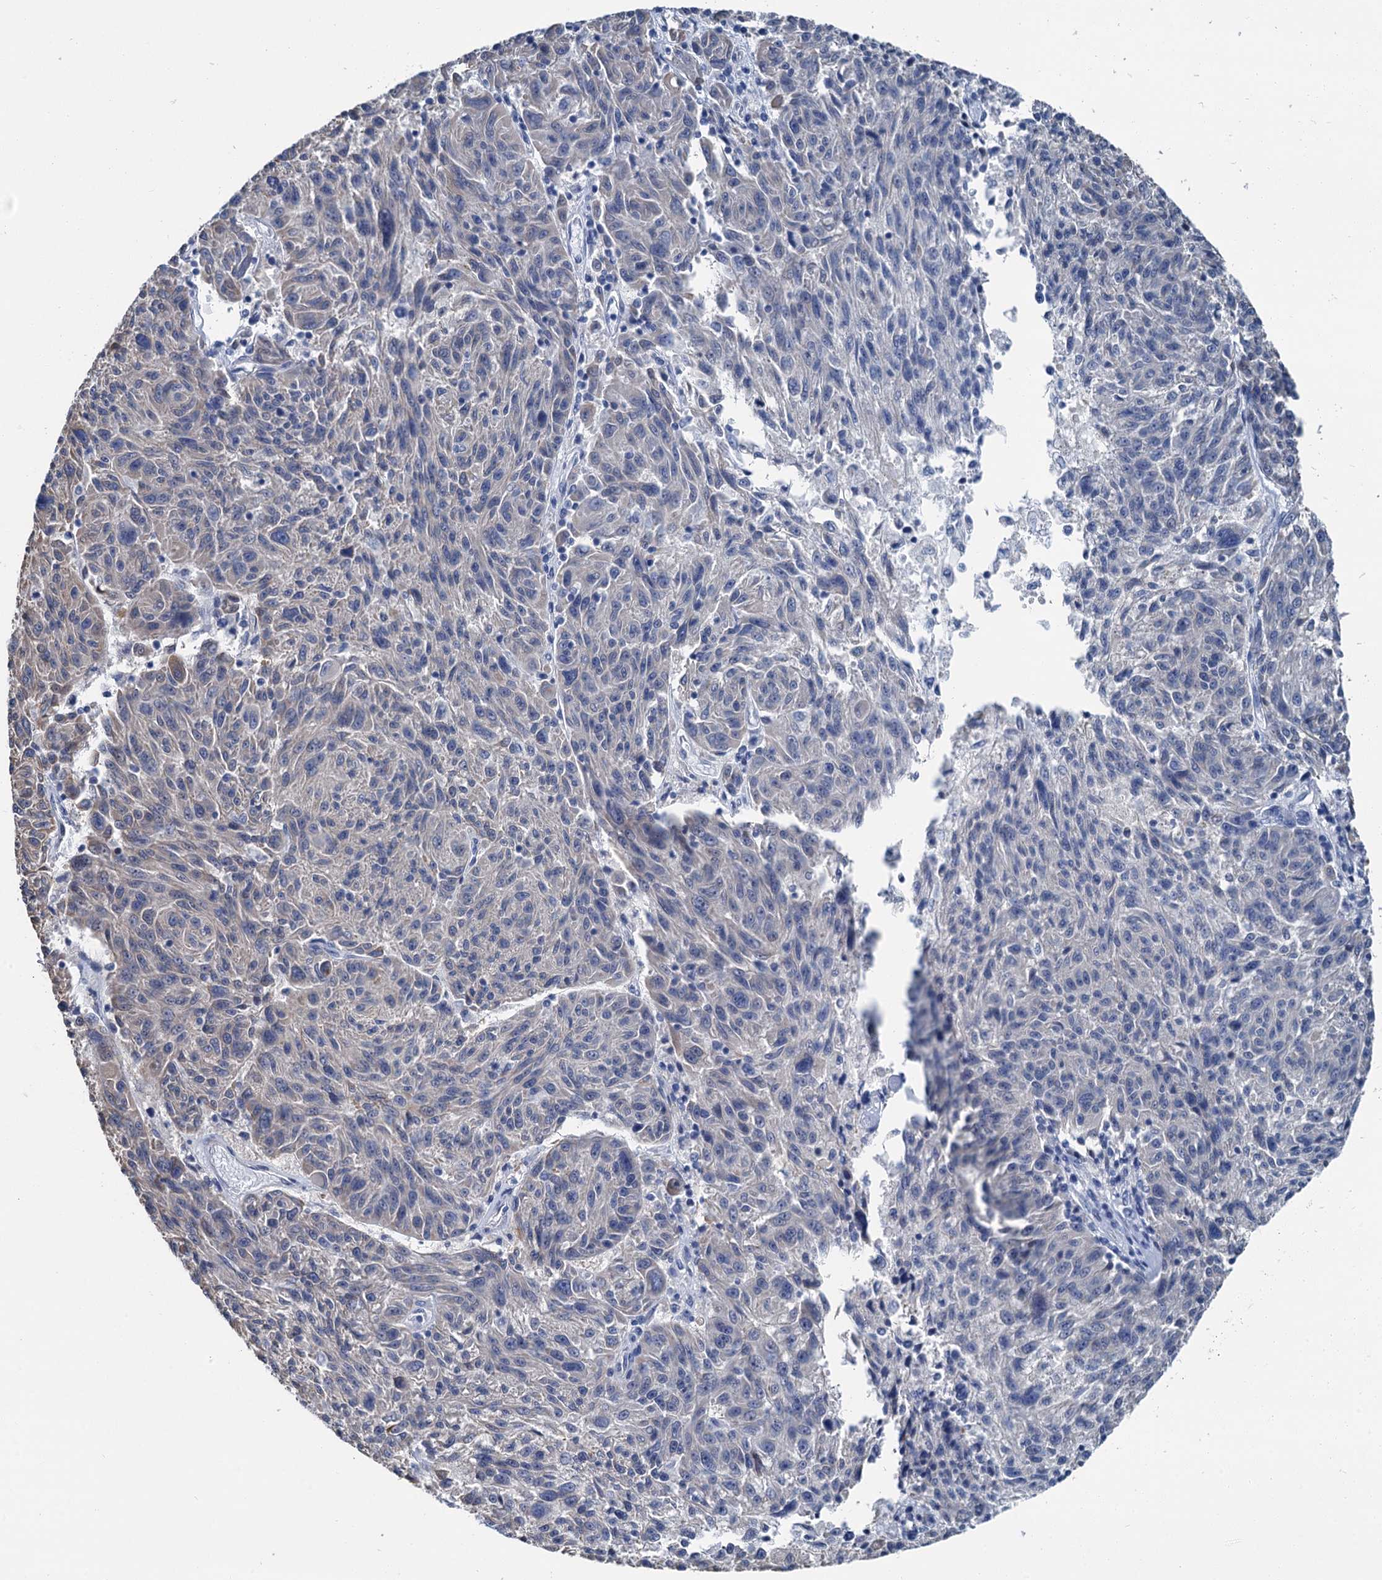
{"staining": {"intensity": "weak", "quantity": "<25%", "location": "cytoplasmic/membranous"}, "tissue": "melanoma", "cell_type": "Tumor cells", "image_type": "cancer", "snomed": [{"axis": "morphology", "description": "Malignant melanoma, NOS"}, {"axis": "topography", "description": "Skin"}], "caption": "Tumor cells show no significant protein positivity in melanoma.", "gene": "MIOX", "patient": {"sex": "male", "age": 53}}